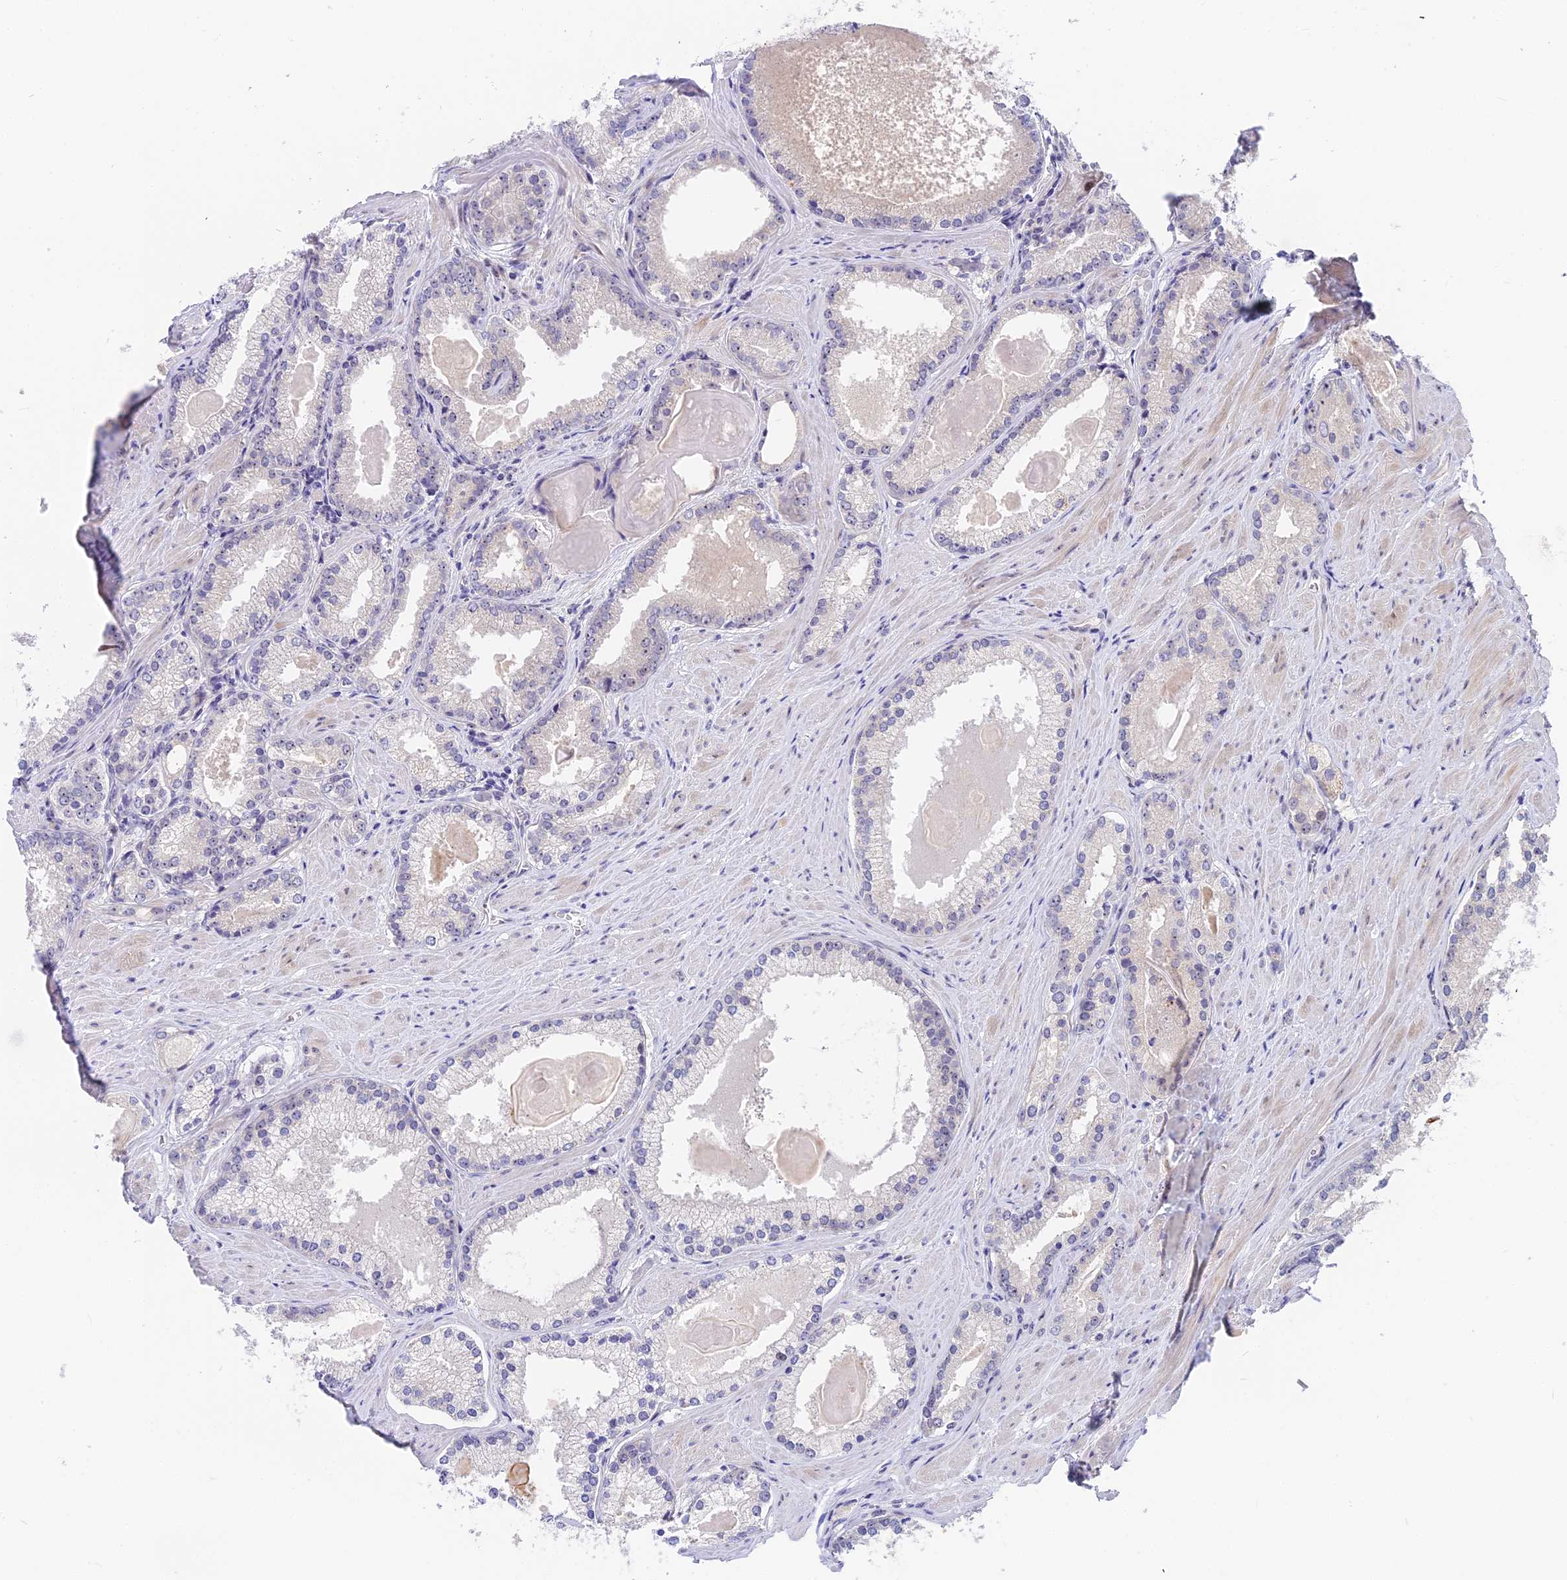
{"staining": {"intensity": "negative", "quantity": "none", "location": "none"}, "tissue": "prostate cancer", "cell_type": "Tumor cells", "image_type": "cancer", "snomed": [{"axis": "morphology", "description": "Adenocarcinoma, Low grade"}, {"axis": "topography", "description": "Prostate"}], "caption": "There is no significant expression in tumor cells of prostate cancer (adenocarcinoma (low-grade)).", "gene": "MIDN", "patient": {"sex": "male", "age": 54}}